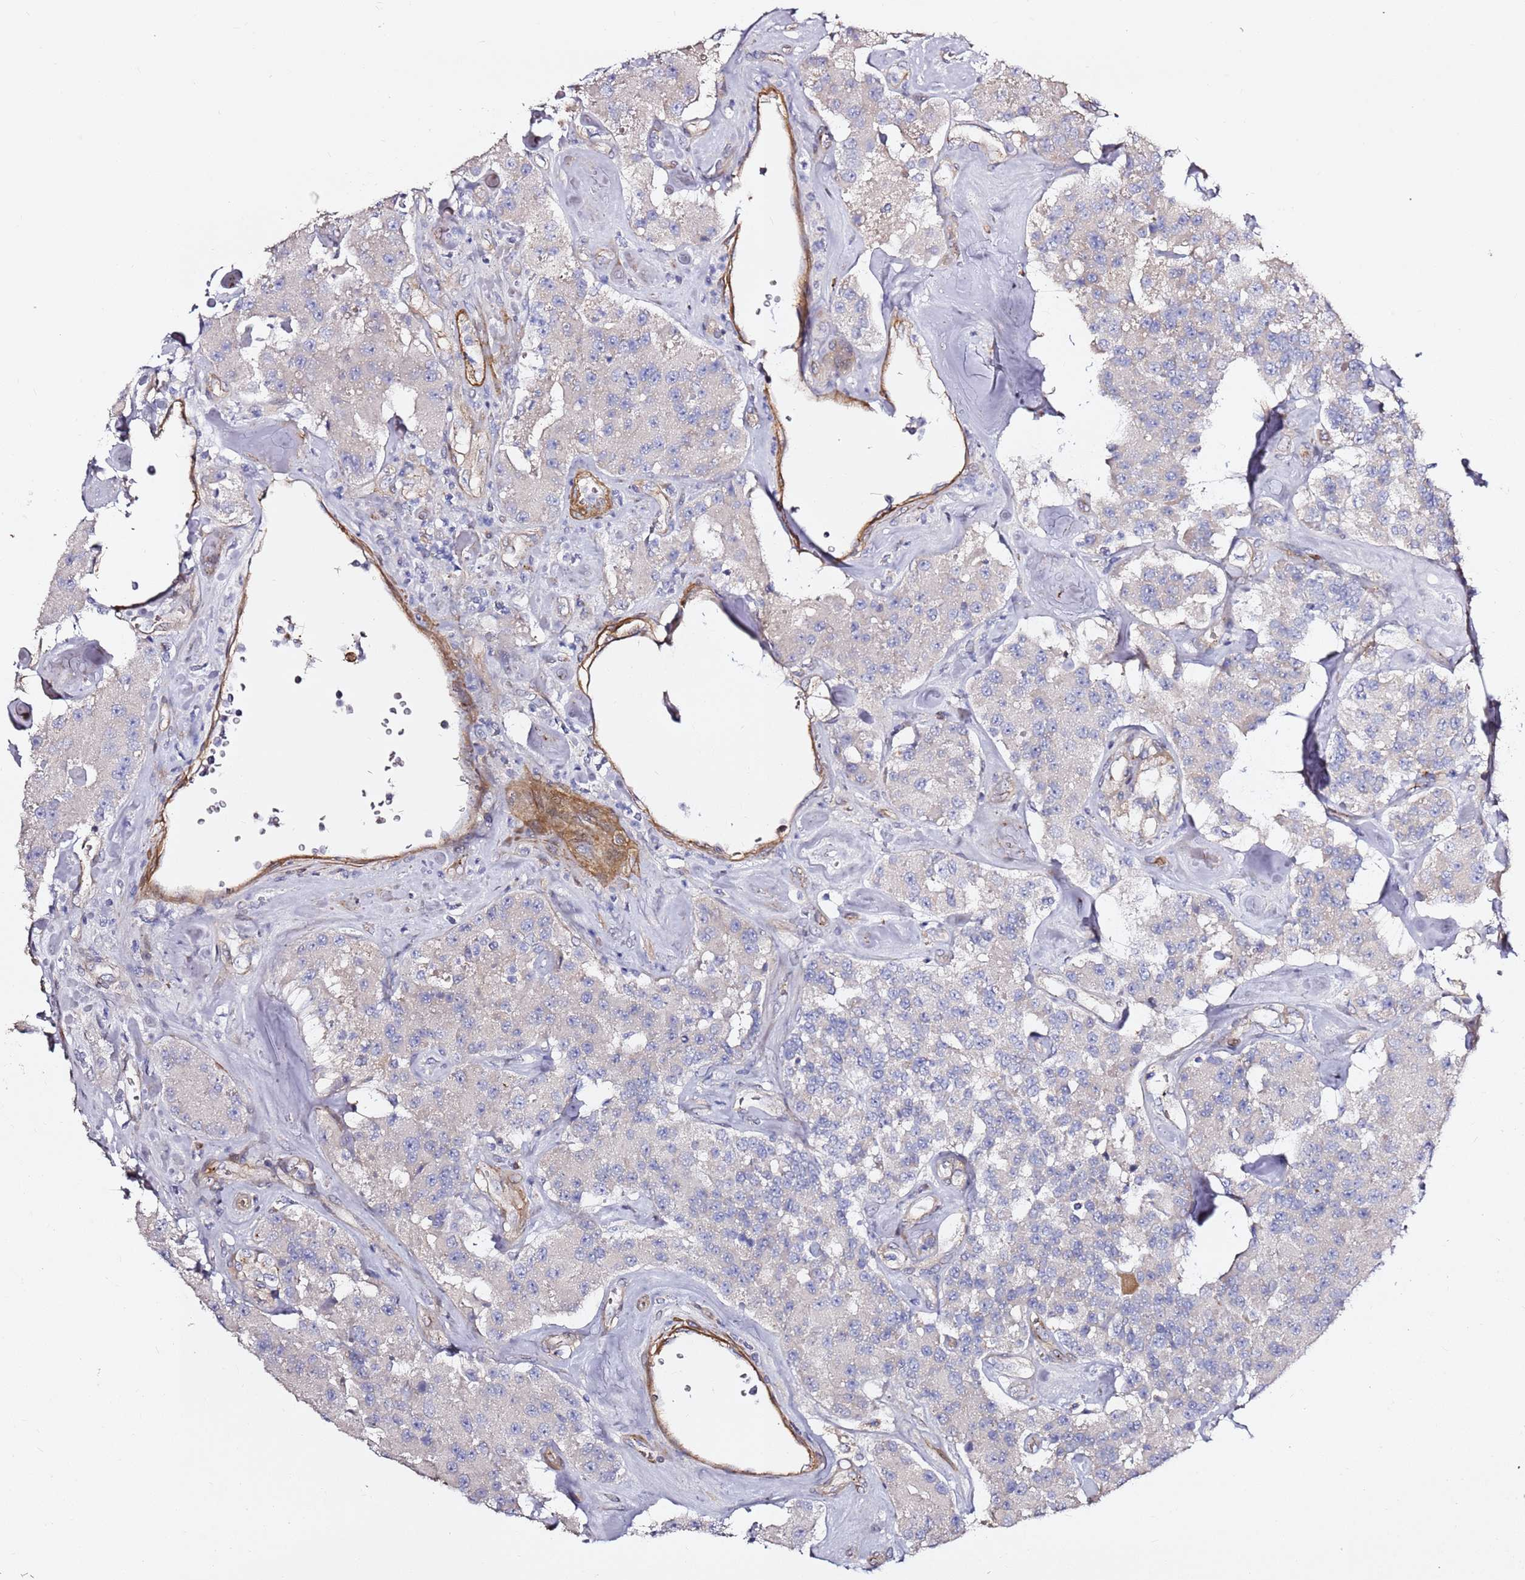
{"staining": {"intensity": "negative", "quantity": "none", "location": "none"}, "tissue": "carcinoid", "cell_type": "Tumor cells", "image_type": "cancer", "snomed": [{"axis": "morphology", "description": "Carcinoid, malignant, NOS"}, {"axis": "topography", "description": "Pancreas"}], "caption": "The micrograph reveals no significant staining in tumor cells of malignant carcinoid.", "gene": "EPS8L1", "patient": {"sex": "male", "age": 41}}